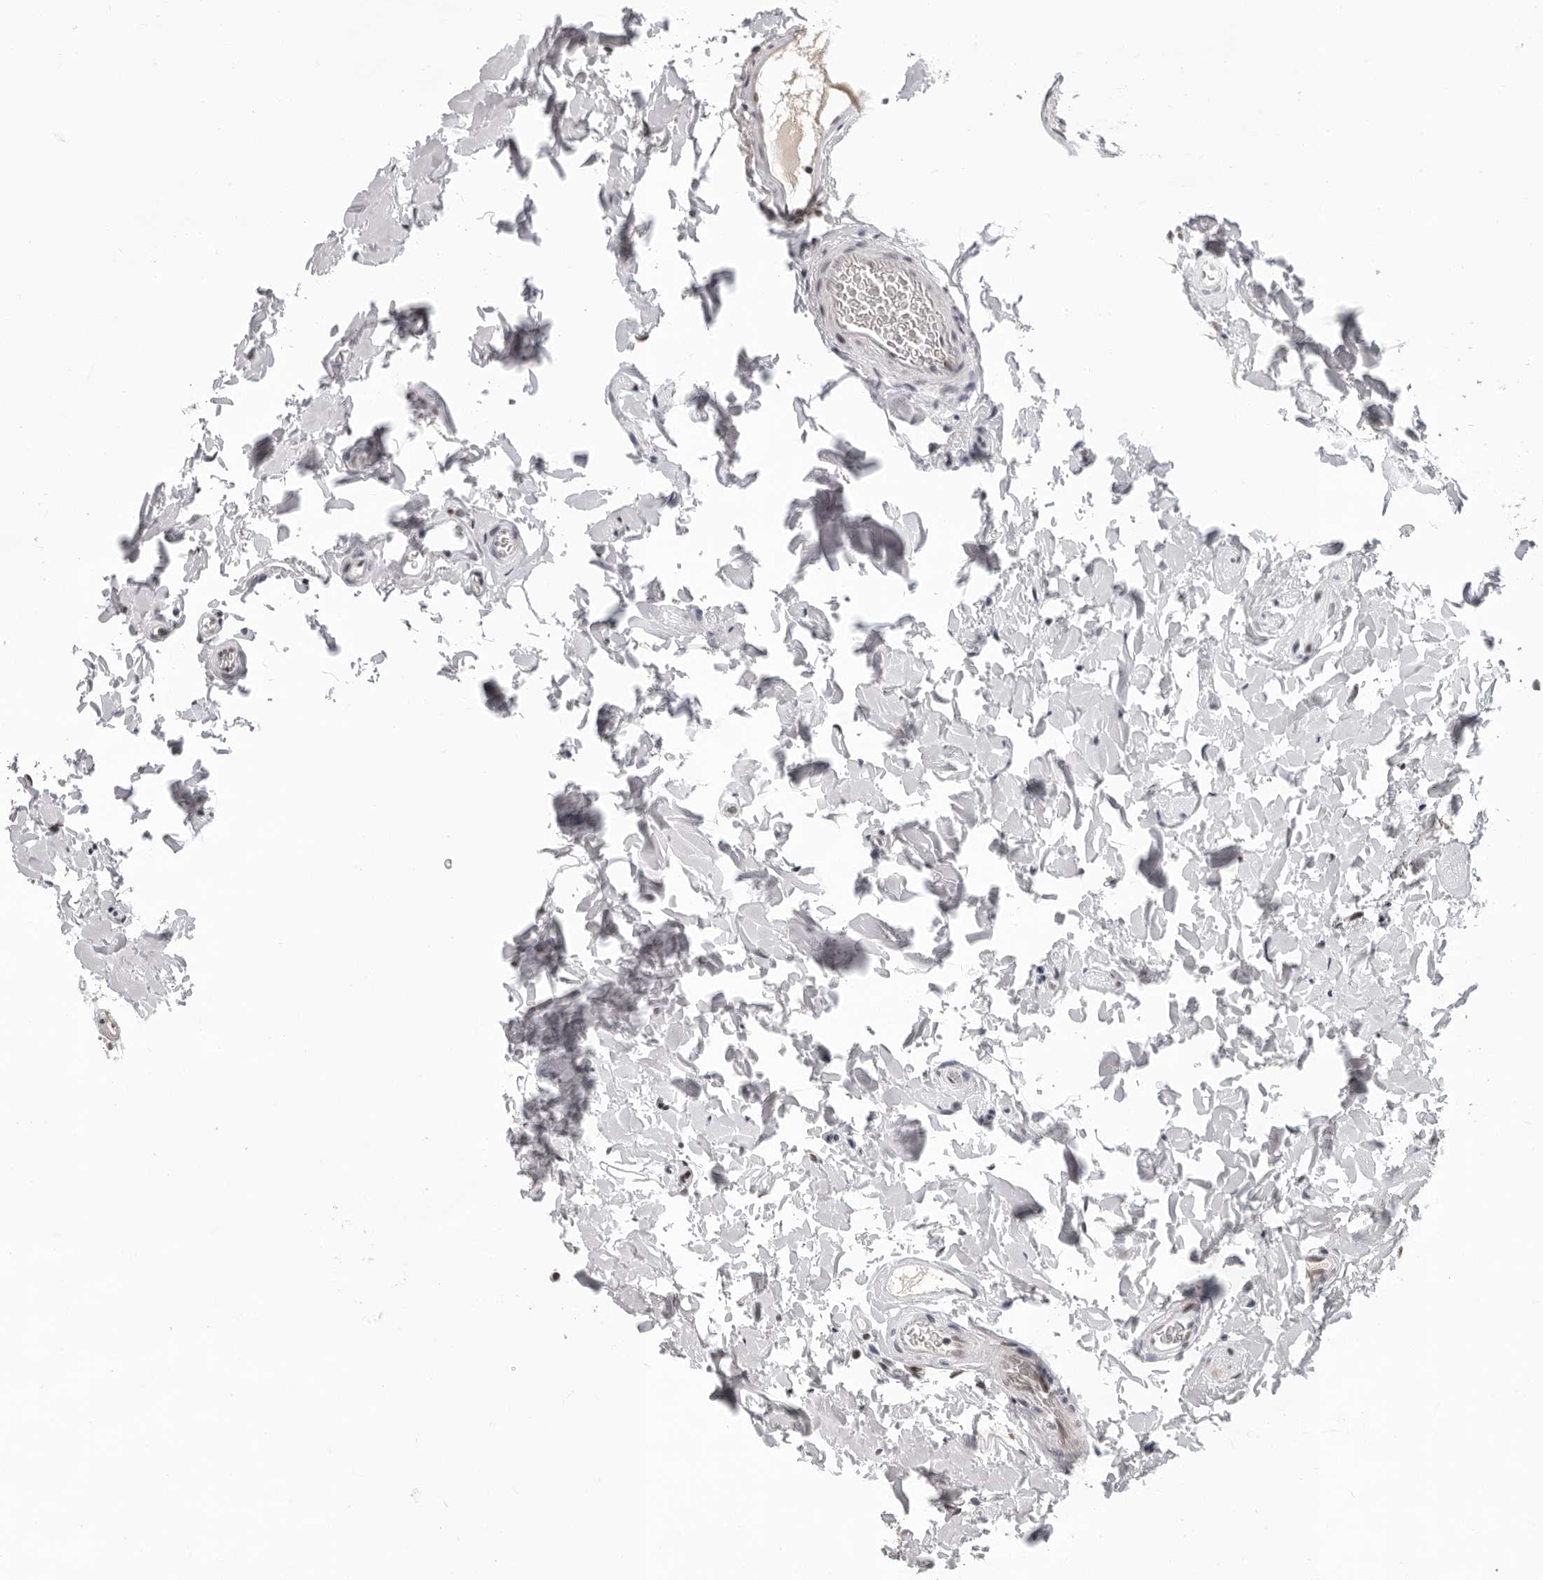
{"staining": {"intensity": "weak", "quantity": ">75%", "location": "nuclear"}, "tissue": "colon", "cell_type": "Endothelial cells", "image_type": "normal", "snomed": [{"axis": "morphology", "description": "Normal tissue, NOS"}, {"axis": "topography", "description": "Colon"}], "caption": "Immunohistochemistry (IHC) of unremarkable human colon demonstrates low levels of weak nuclear staining in approximately >75% of endothelial cells.", "gene": "USP1", "patient": {"sex": "female", "age": 80}}